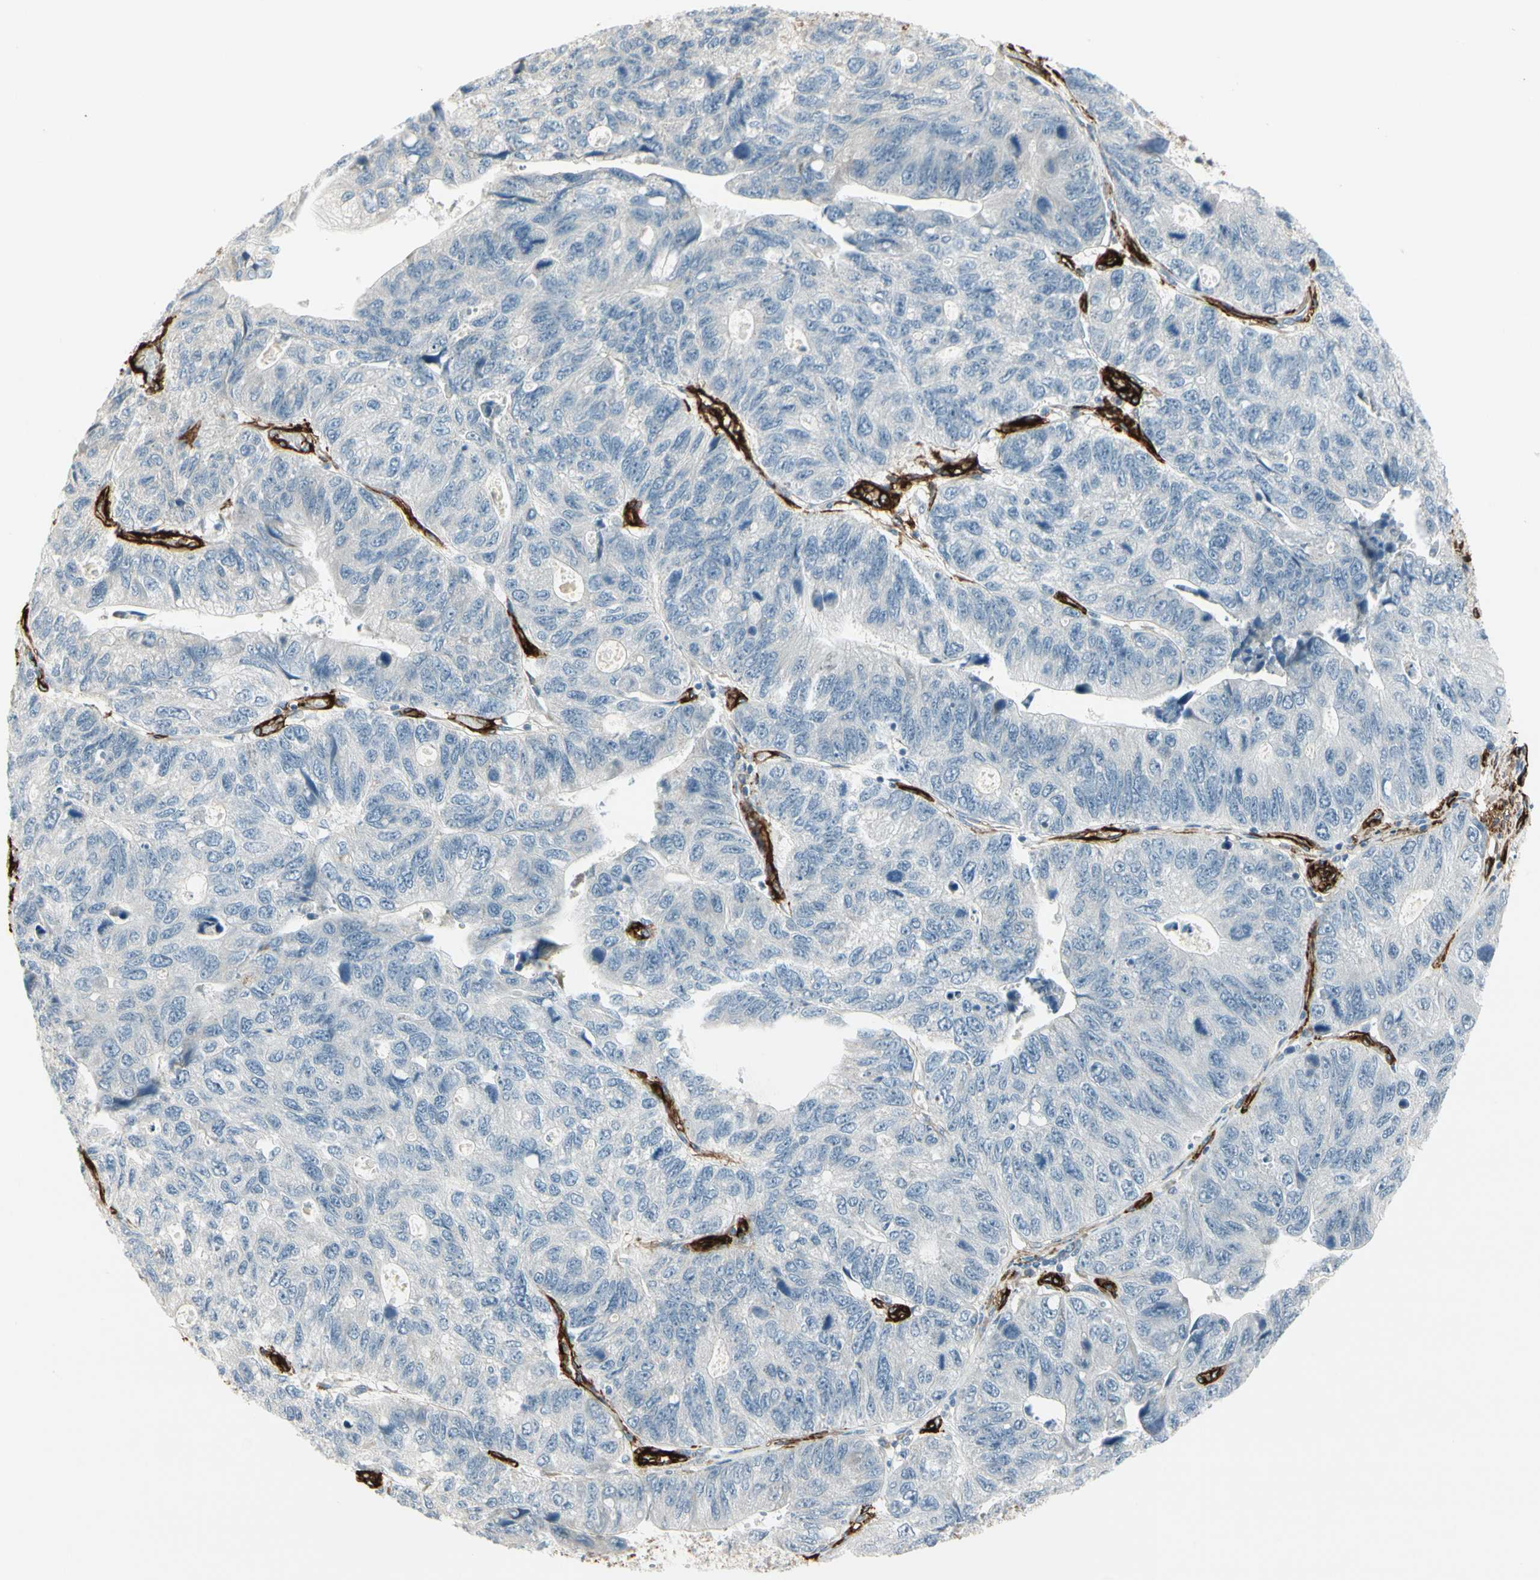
{"staining": {"intensity": "negative", "quantity": "none", "location": "none"}, "tissue": "stomach cancer", "cell_type": "Tumor cells", "image_type": "cancer", "snomed": [{"axis": "morphology", "description": "Adenocarcinoma, NOS"}, {"axis": "topography", "description": "Stomach"}], "caption": "A photomicrograph of human stomach cancer (adenocarcinoma) is negative for staining in tumor cells.", "gene": "MCAM", "patient": {"sex": "male", "age": 59}}